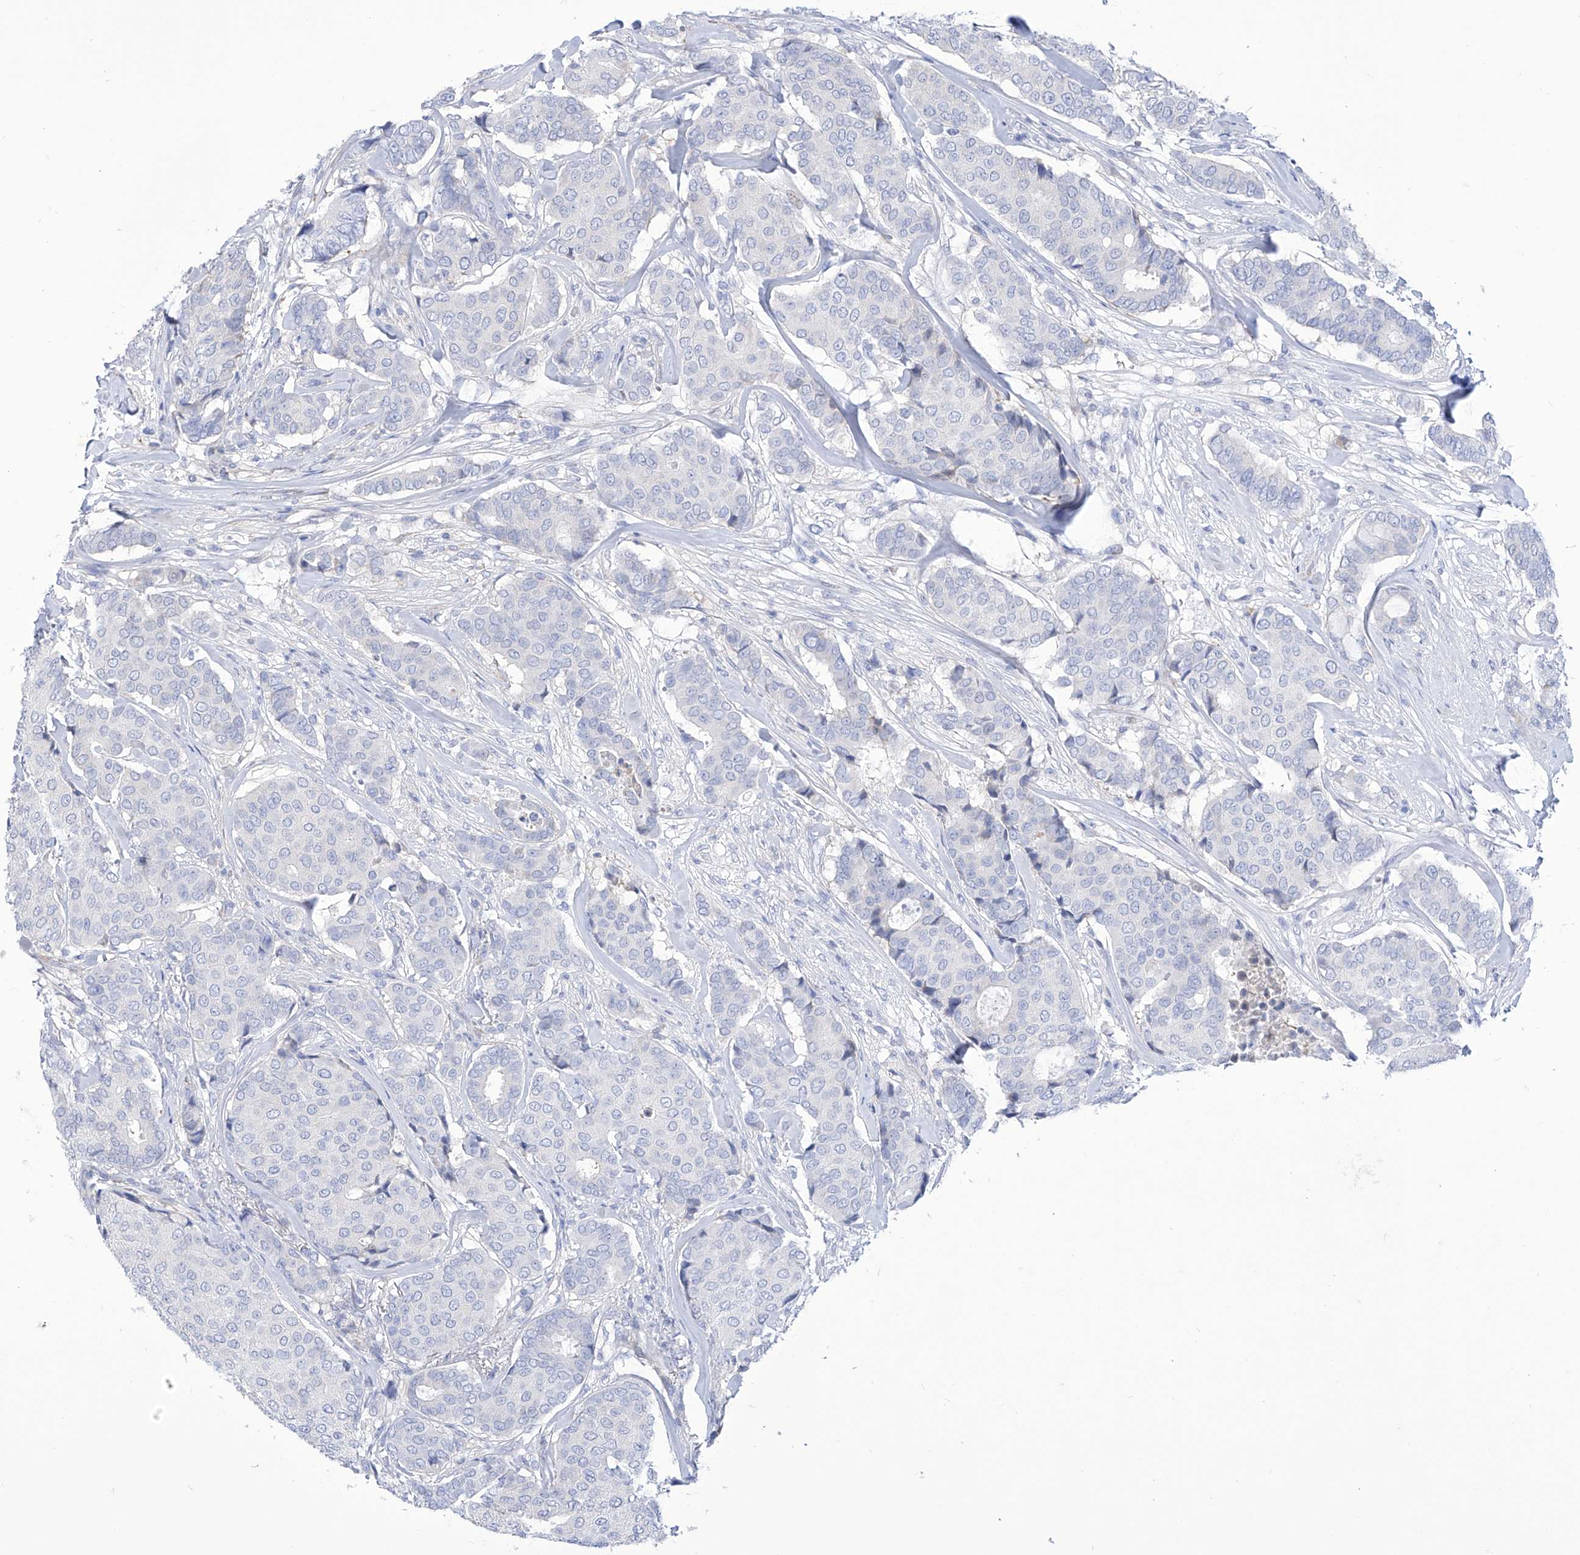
{"staining": {"intensity": "negative", "quantity": "none", "location": "none"}, "tissue": "breast cancer", "cell_type": "Tumor cells", "image_type": "cancer", "snomed": [{"axis": "morphology", "description": "Duct carcinoma"}, {"axis": "topography", "description": "Breast"}], "caption": "A photomicrograph of breast cancer stained for a protein reveals no brown staining in tumor cells.", "gene": "C1orf87", "patient": {"sex": "female", "age": 75}}